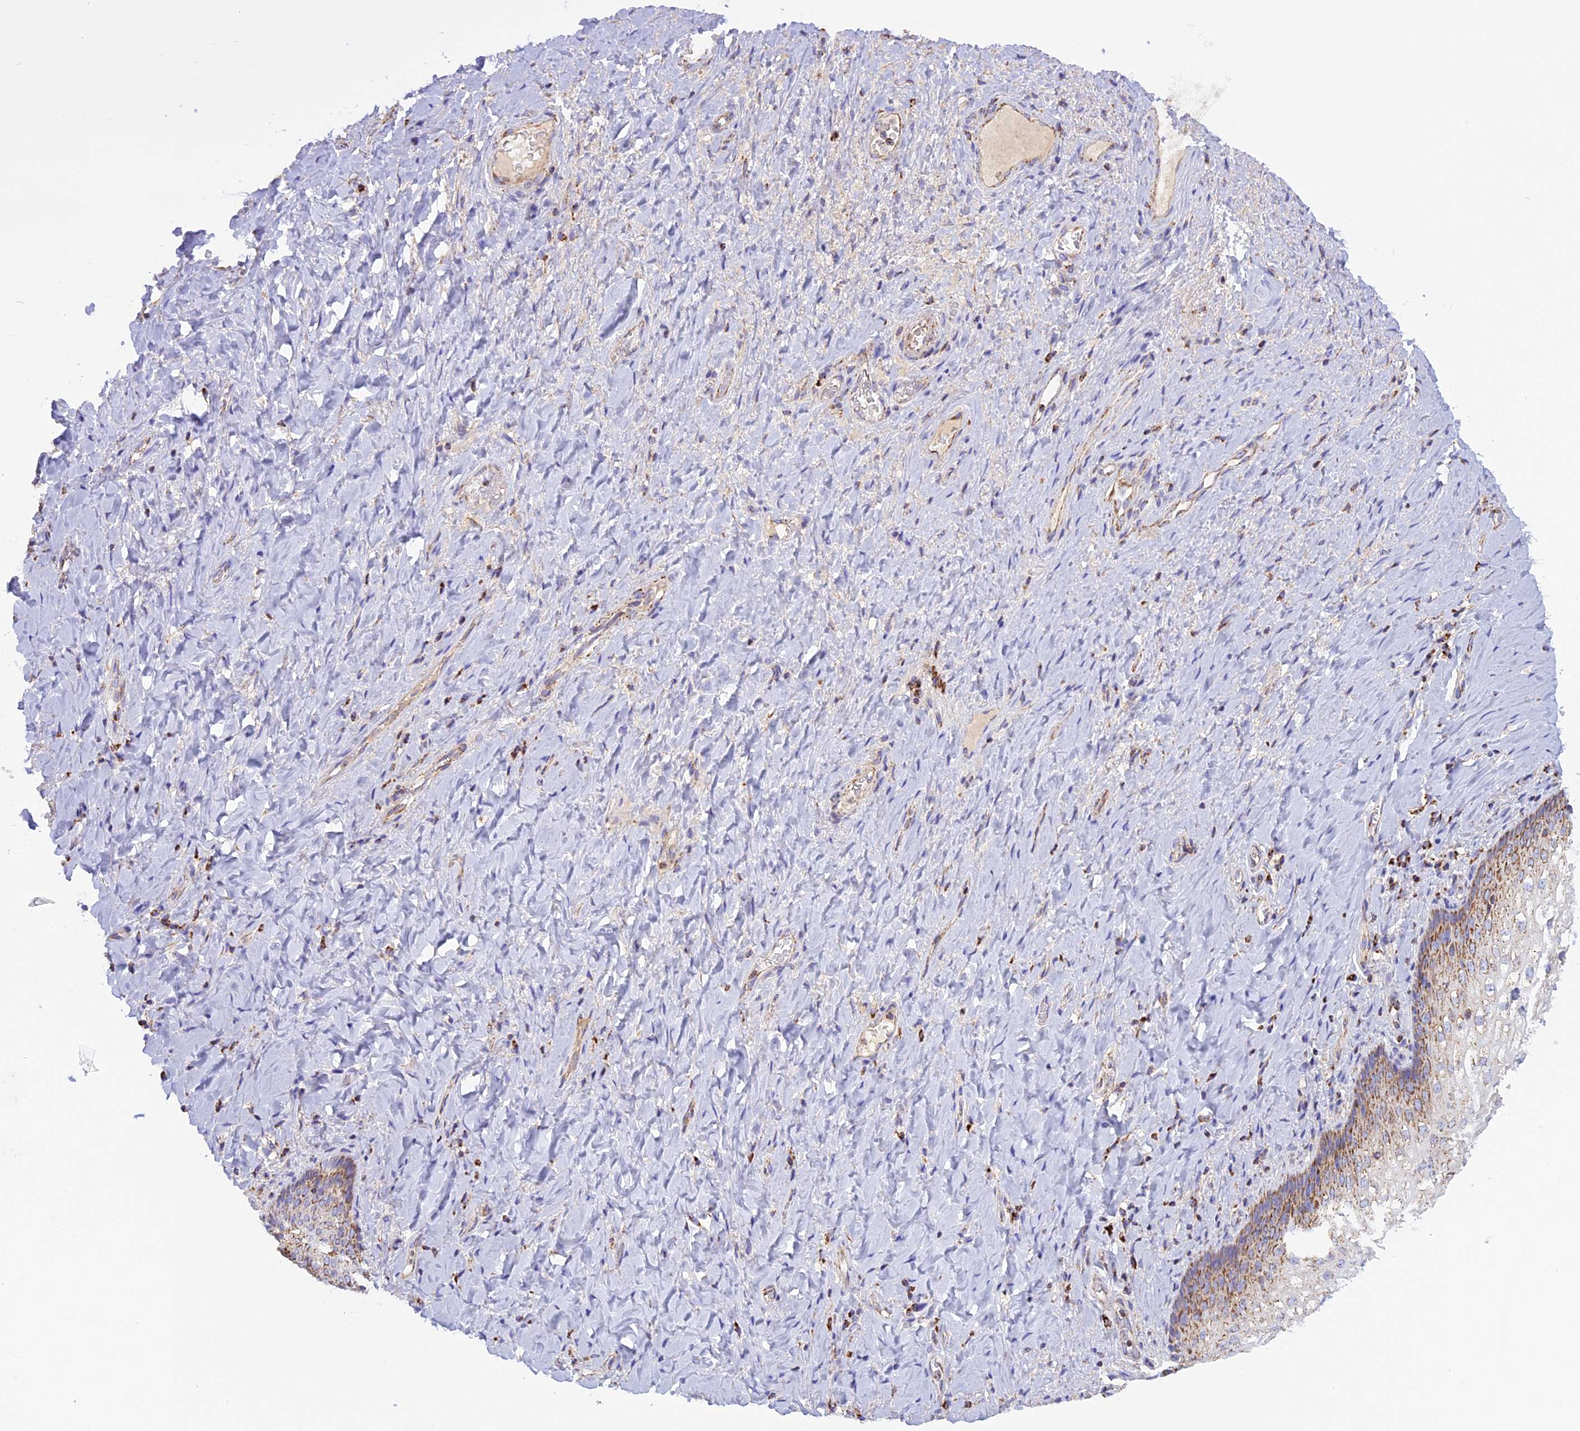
{"staining": {"intensity": "moderate", "quantity": ">75%", "location": "cytoplasmic/membranous"}, "tissue": "vagina", "cell_type": "Squamous epithelial cells", "image_type": "normal", "snomed": [{"axis": "morphology", "description": "Normal tissue, NOS"}, {"axis": "topography", "description": "Vagina"}], "caption": "The micrograph displays a brown stain indicating the presence of a protein in the cytoplasmic/membranous of squamous epithelial cells in vagina. Nuclei are stained in blue.", "gene": "KCNG1", "patient": {"sex": "female", "age": 60}}